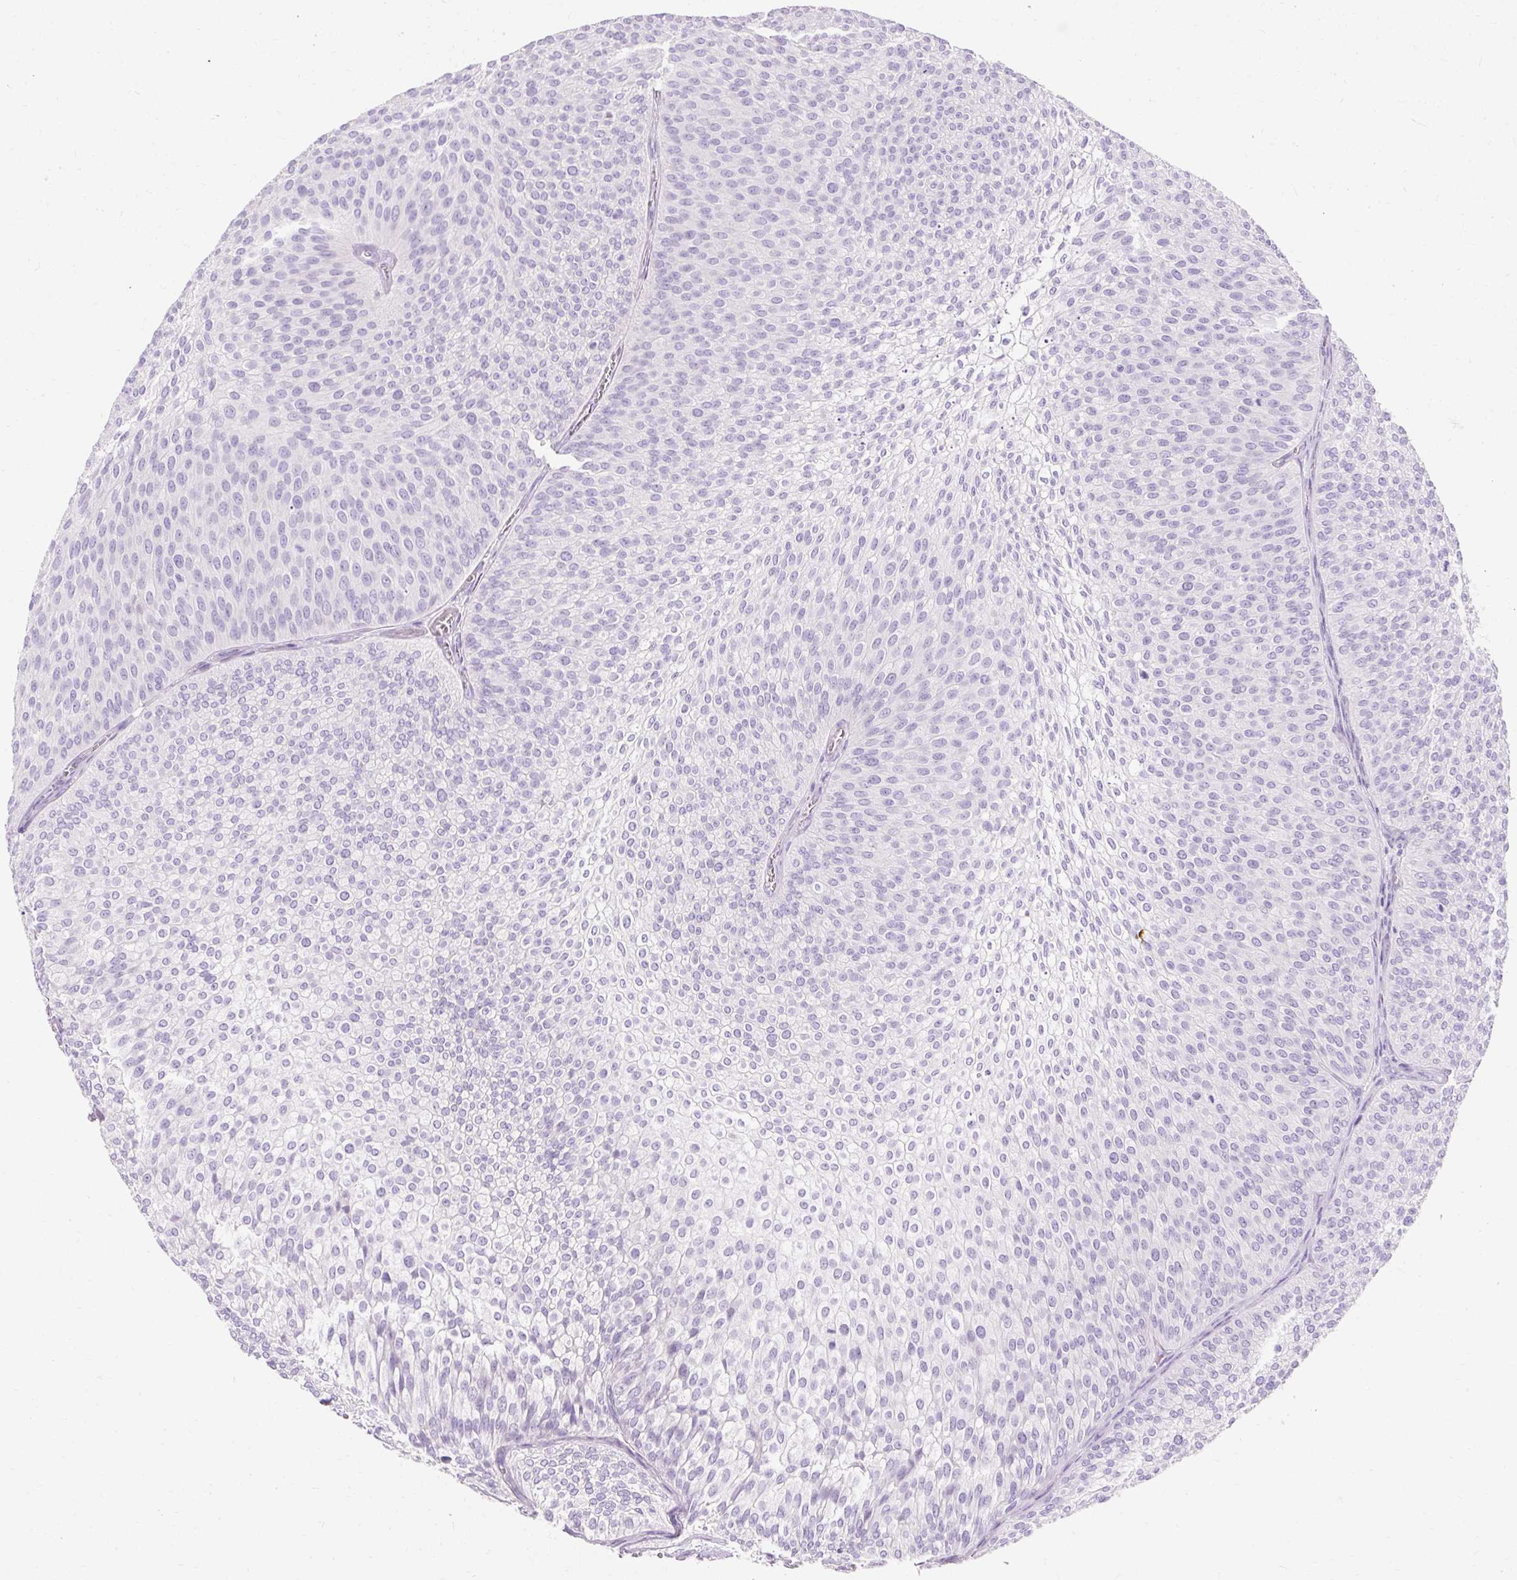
{"staining": {"intensity": "negative", "quantity": "none", "location": "none"}, "tissue": "urothelial cancer", "cell_type": "Tumor cells", "image_type": "cancer", "snomed": [{"axis": "morphology", "description": "Urothelial carcinoma, Low grade"}, {"axis": "topography", "description": "Urinary bladder"}], "caption": "High magnification brightfield microscopy of low-grade urothelial carcinoma stained with DAB (3,3'-diaminobenzidine) (brown) and counterstained with hematoxylin (blue): tumor cells show no significant staining.", "gene": "TMEM213", "patient": {"sex": "male", "age": 91}}